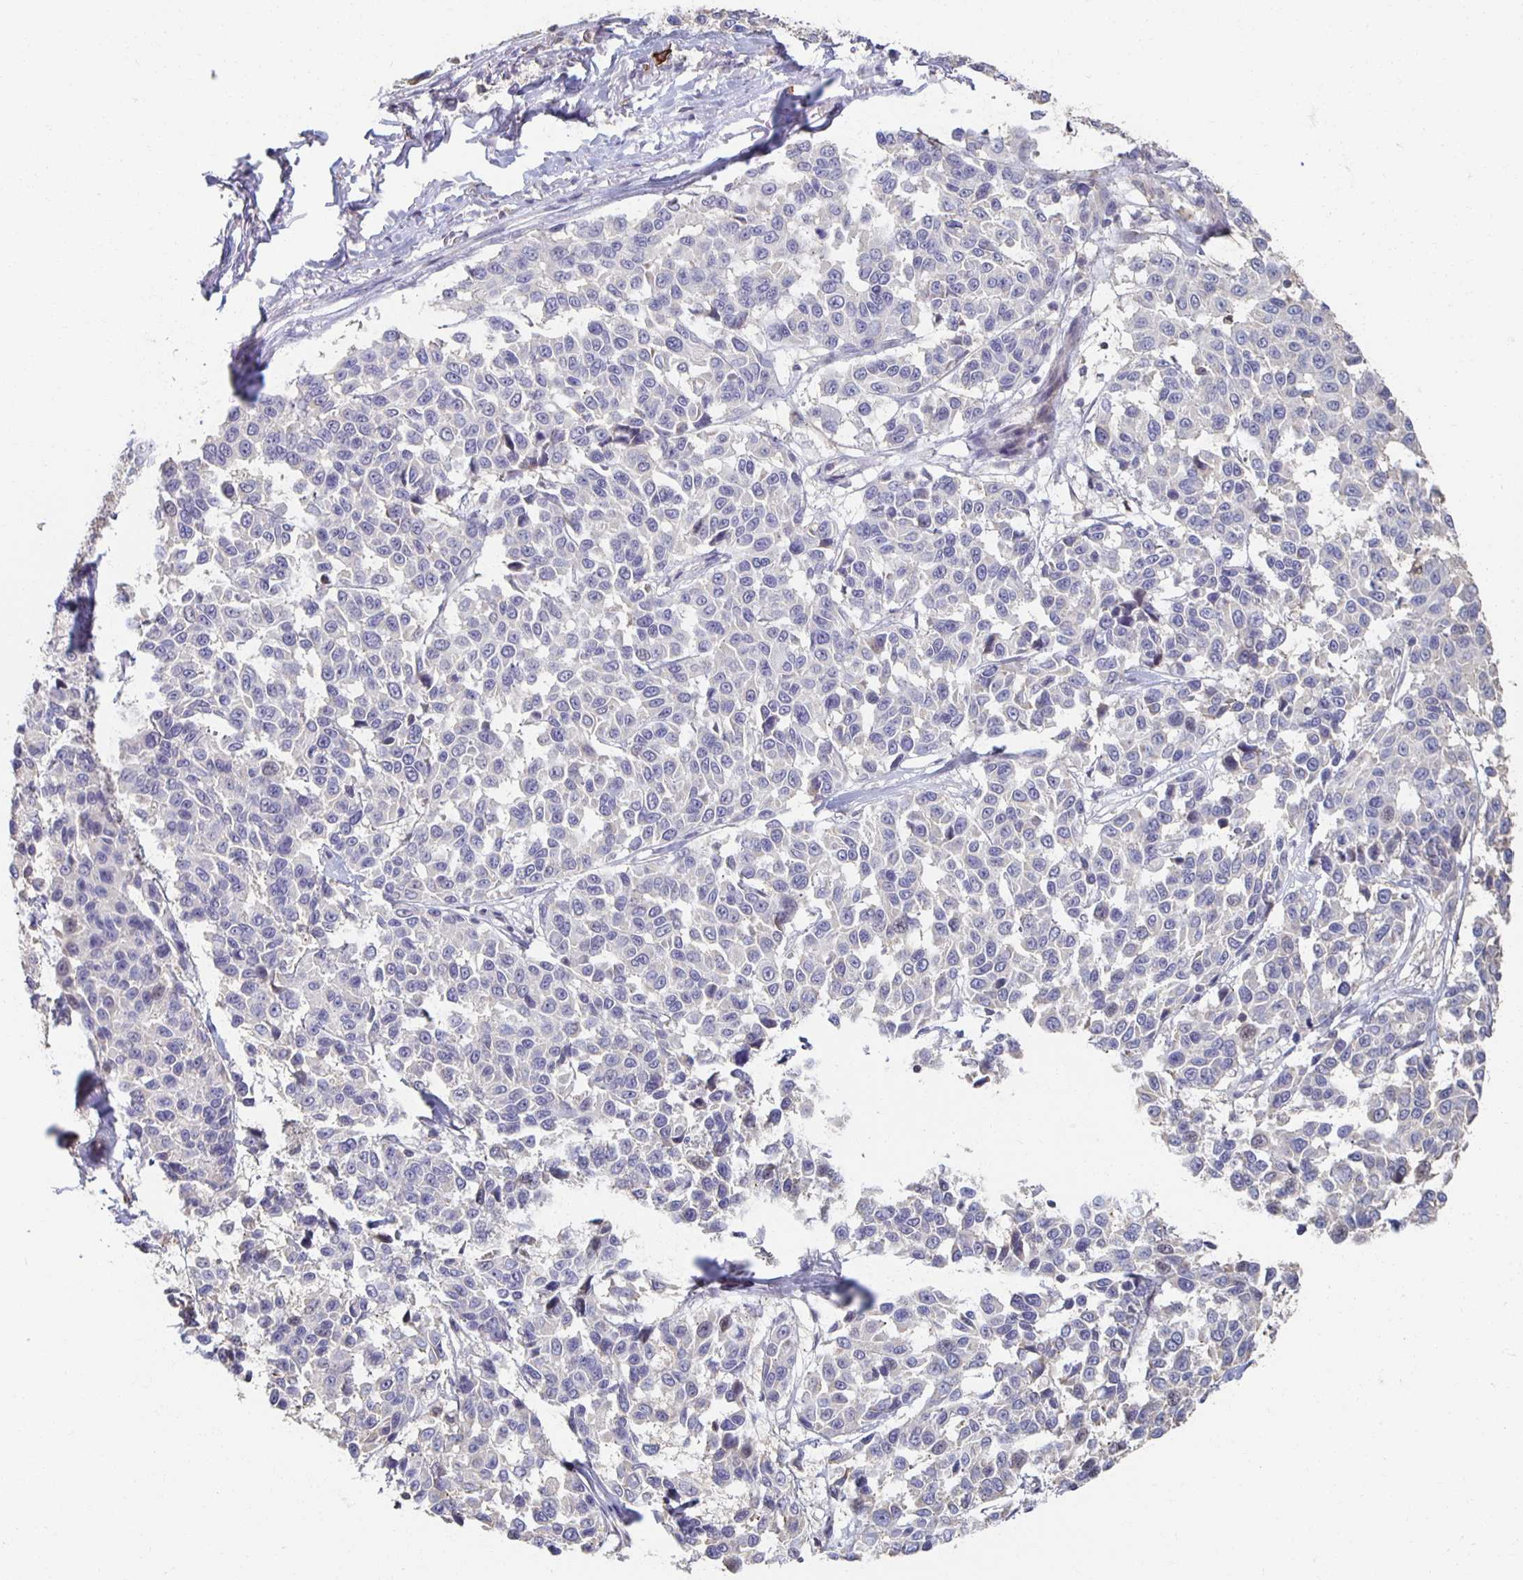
{"staining": {"intensity": "negative", "quantity": "none", "location": "none"}, "tissue": "melanoma", "cell_type": "Tumor cells", "image_type": "cancer", "snomed": [{"axis": "morphology", "description": "Malignant melanoma, NOS"}, {"axis": "topography", "description": "Skin"}], "caption": "High power microscopy micrograph of an IHC micrograph of melanoma, revealing no significant staining in tumor cells.", "gene": "ZNF692", "patient": {"sex": "female", "age": 66}}